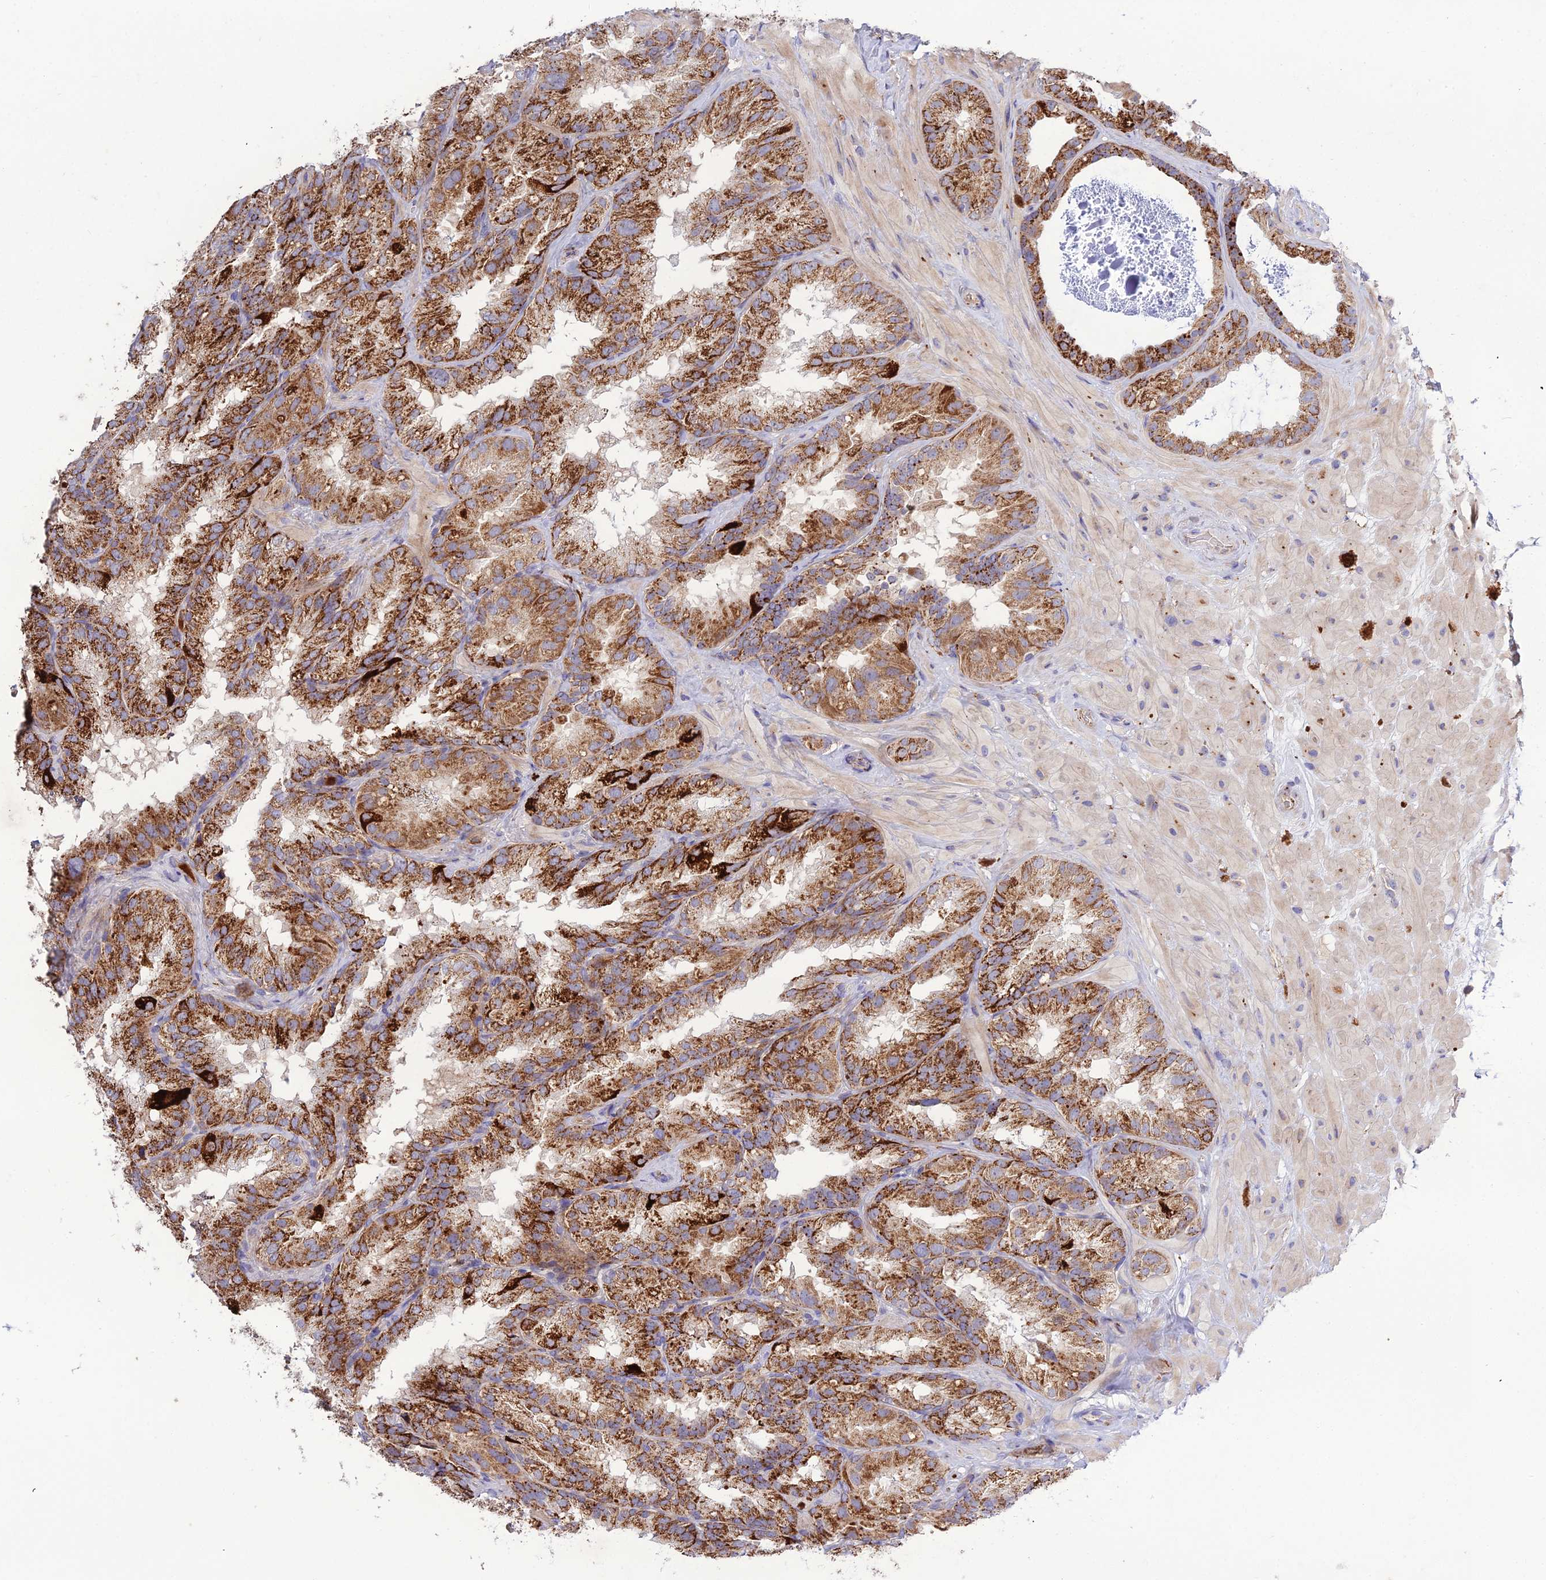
{"staining": {"intensity": "strong", "quantity": "25%-75%", "location": "cytoplasmic/membranous"}, "tissue": "seminal vesicle", "cell_type": "Glandular cells", "image_type": "normal", "snomed": [{"axis": "morphology", "description": "Normal tissue, NOS"}, {"axis": "topography", "description": "Seminal veicle"}], "caption": "DAB immunohistochemical staining of benign human seminal vesicle exhibits strong cytoplasmic/membranous protein positivity in approximately 25%-75% of glandular cells.", "gene": "EID2", "patient": {"sex": "male", "age": 58}}